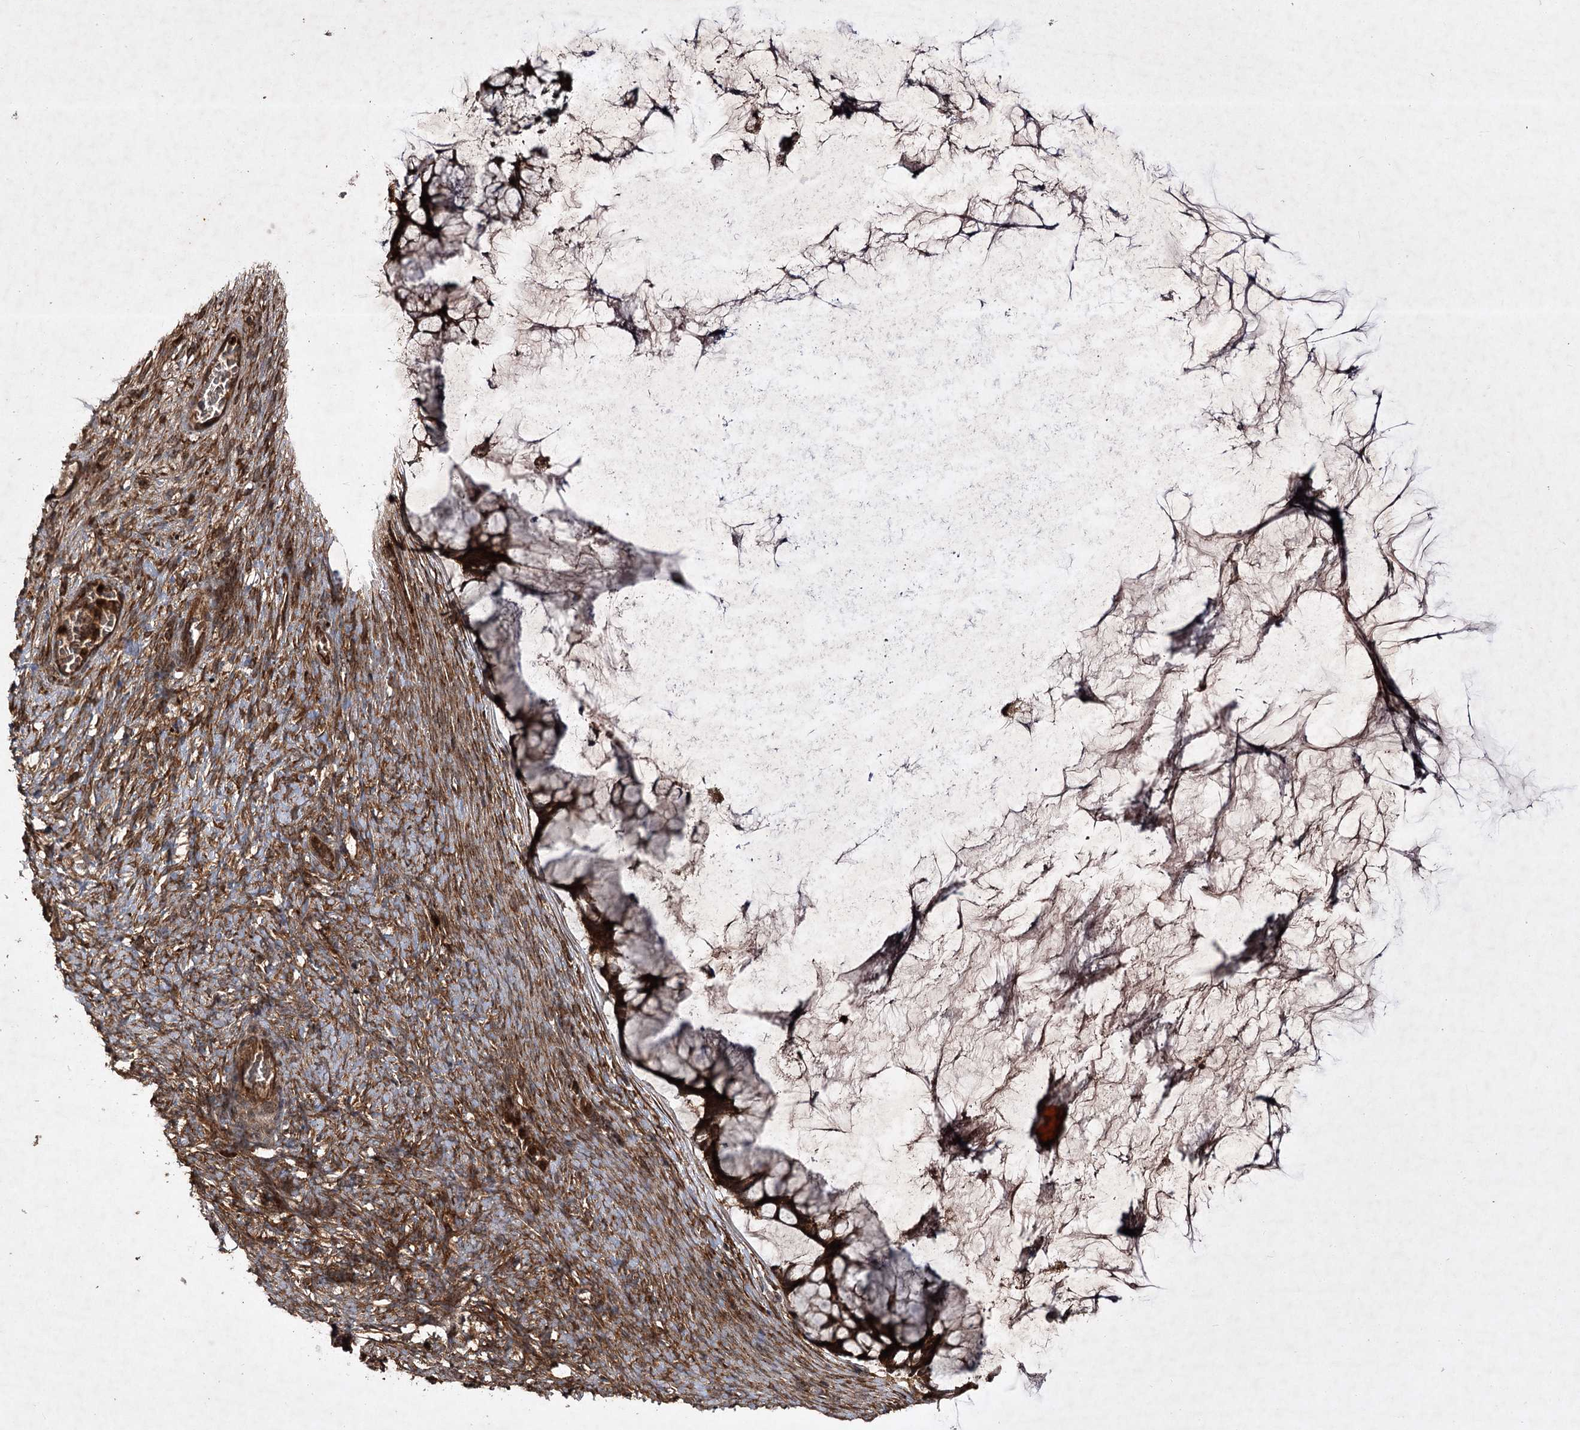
{"staining": {"intensity": "strong", "quantity": ">75%", "location": "cytoplasmic/membranous"}, "tissue": "ovarian cancer", "cell_type": "Tumor cells", "image_type": "cancer", "snomed": [{"axis": "morphology", "description": "Cystadenocarcinoma, mucinous, NOS"}, {"axis": "topography", "description": "Ovary"}], "caption": "A histopathology image of ovarian cancer (mucinous cystadenocarcinoma) stained for a protein demonstrates strong cytoplasmic/membranous brown staining in tumor cells.", "gene": "DNAJC13", "patient": {"sex": "female", "age": 42}}